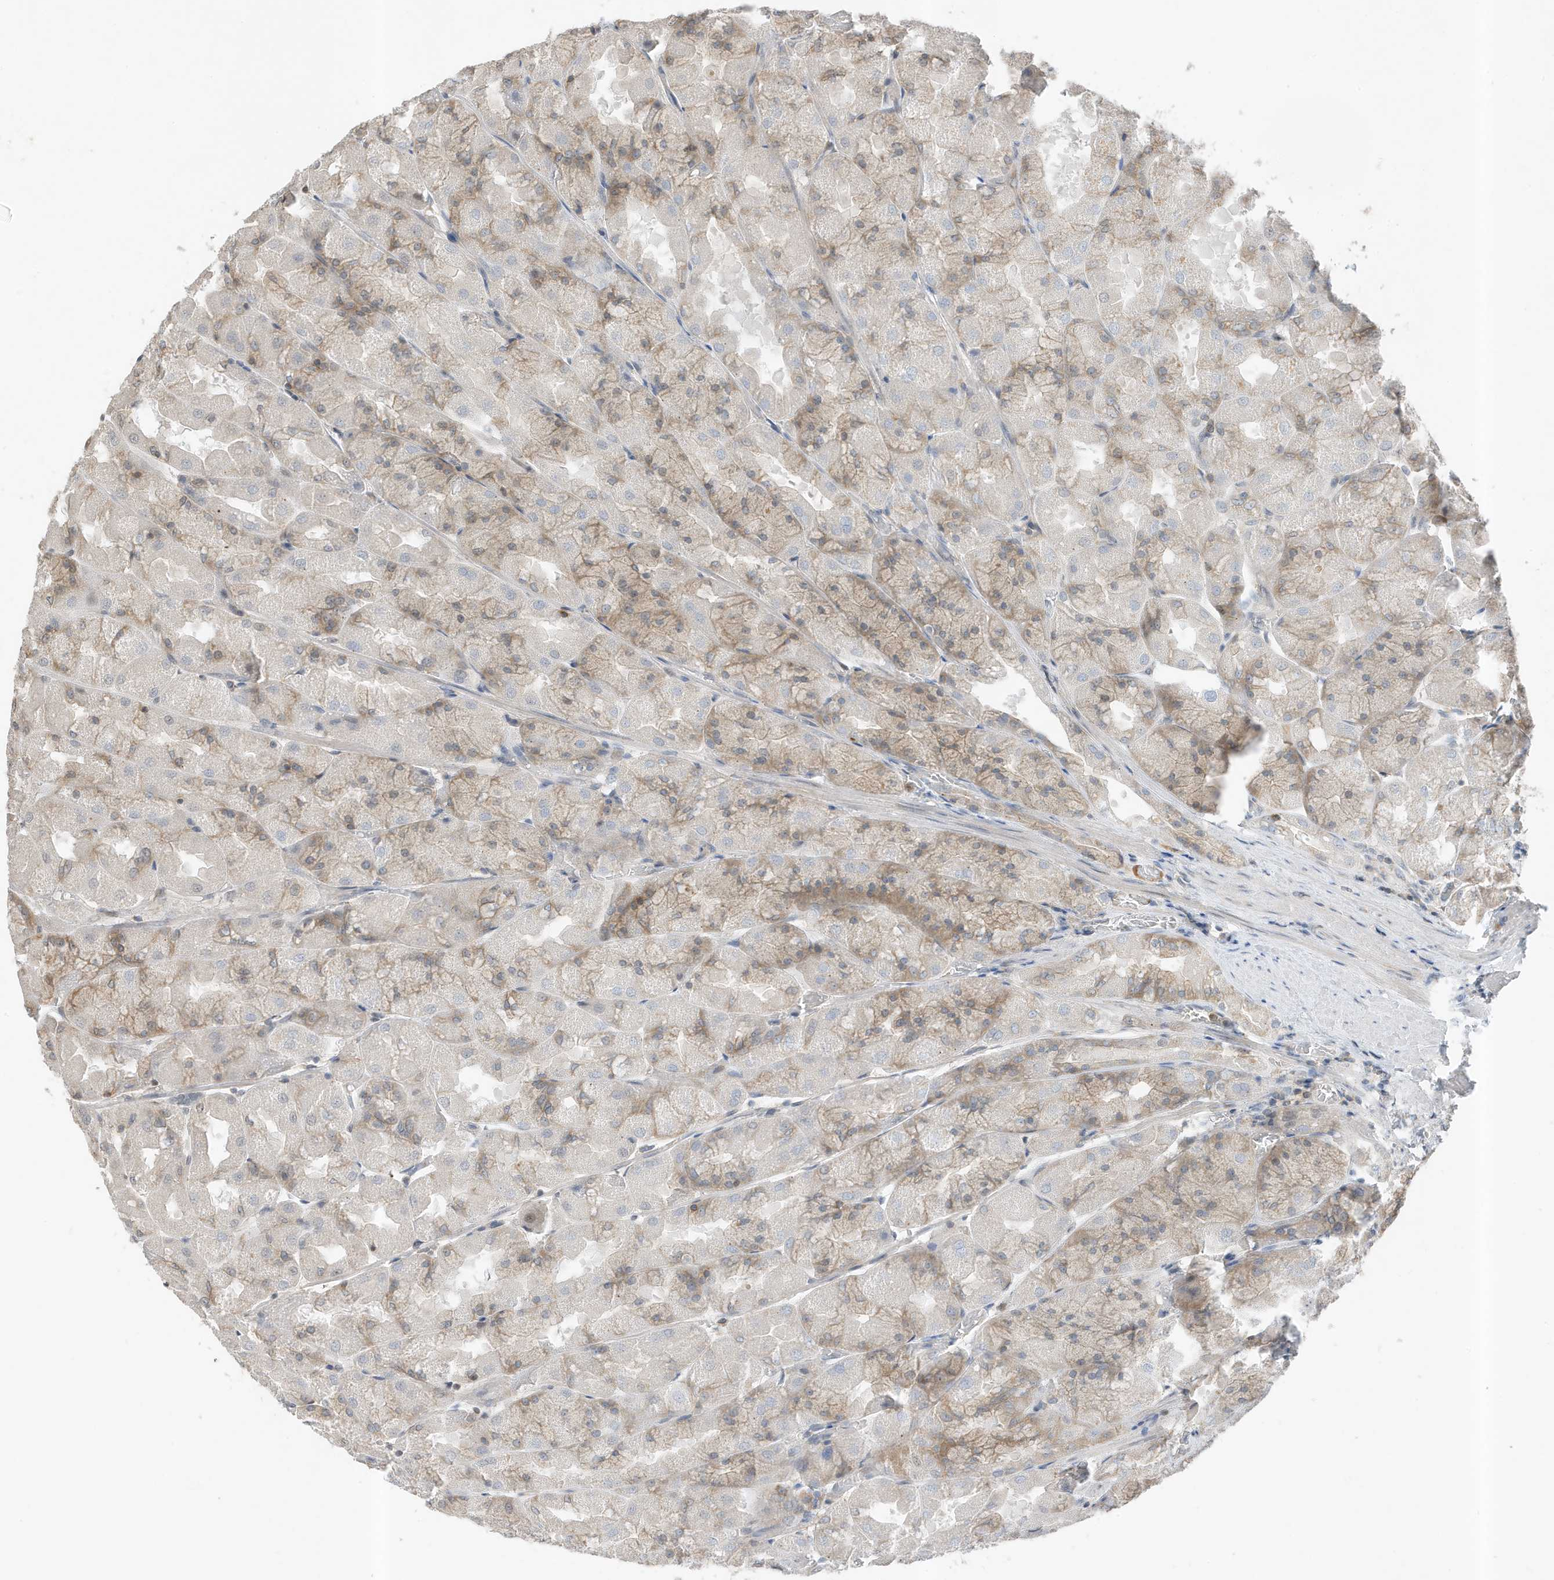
{"staining": {"intensity": "moderate", "quantity": "25%-75%", "location": "cytoplasmic/membranous"}, "tissue": "stomach", "cell_type": "Glandular cells", "image_type": "normal", "snomed": [{"axis": "morphology", "description": "Normal tissue, NOS"}, {"axis": "topography", "description": "Stomach"}], "caption": "High-magnification brightfield microscopy of unremarkable stomach stained with DAB (3,3'-diaminobenzidine) (brown) and counterstained with hematoxylin (blue). glandular cells exhibit moderate cytoplasmic/membranous positivity is appreciated in approximately25%-75% of cells.", "gene": "MAST3", "patient": {"sex": "female", "age": 61}}